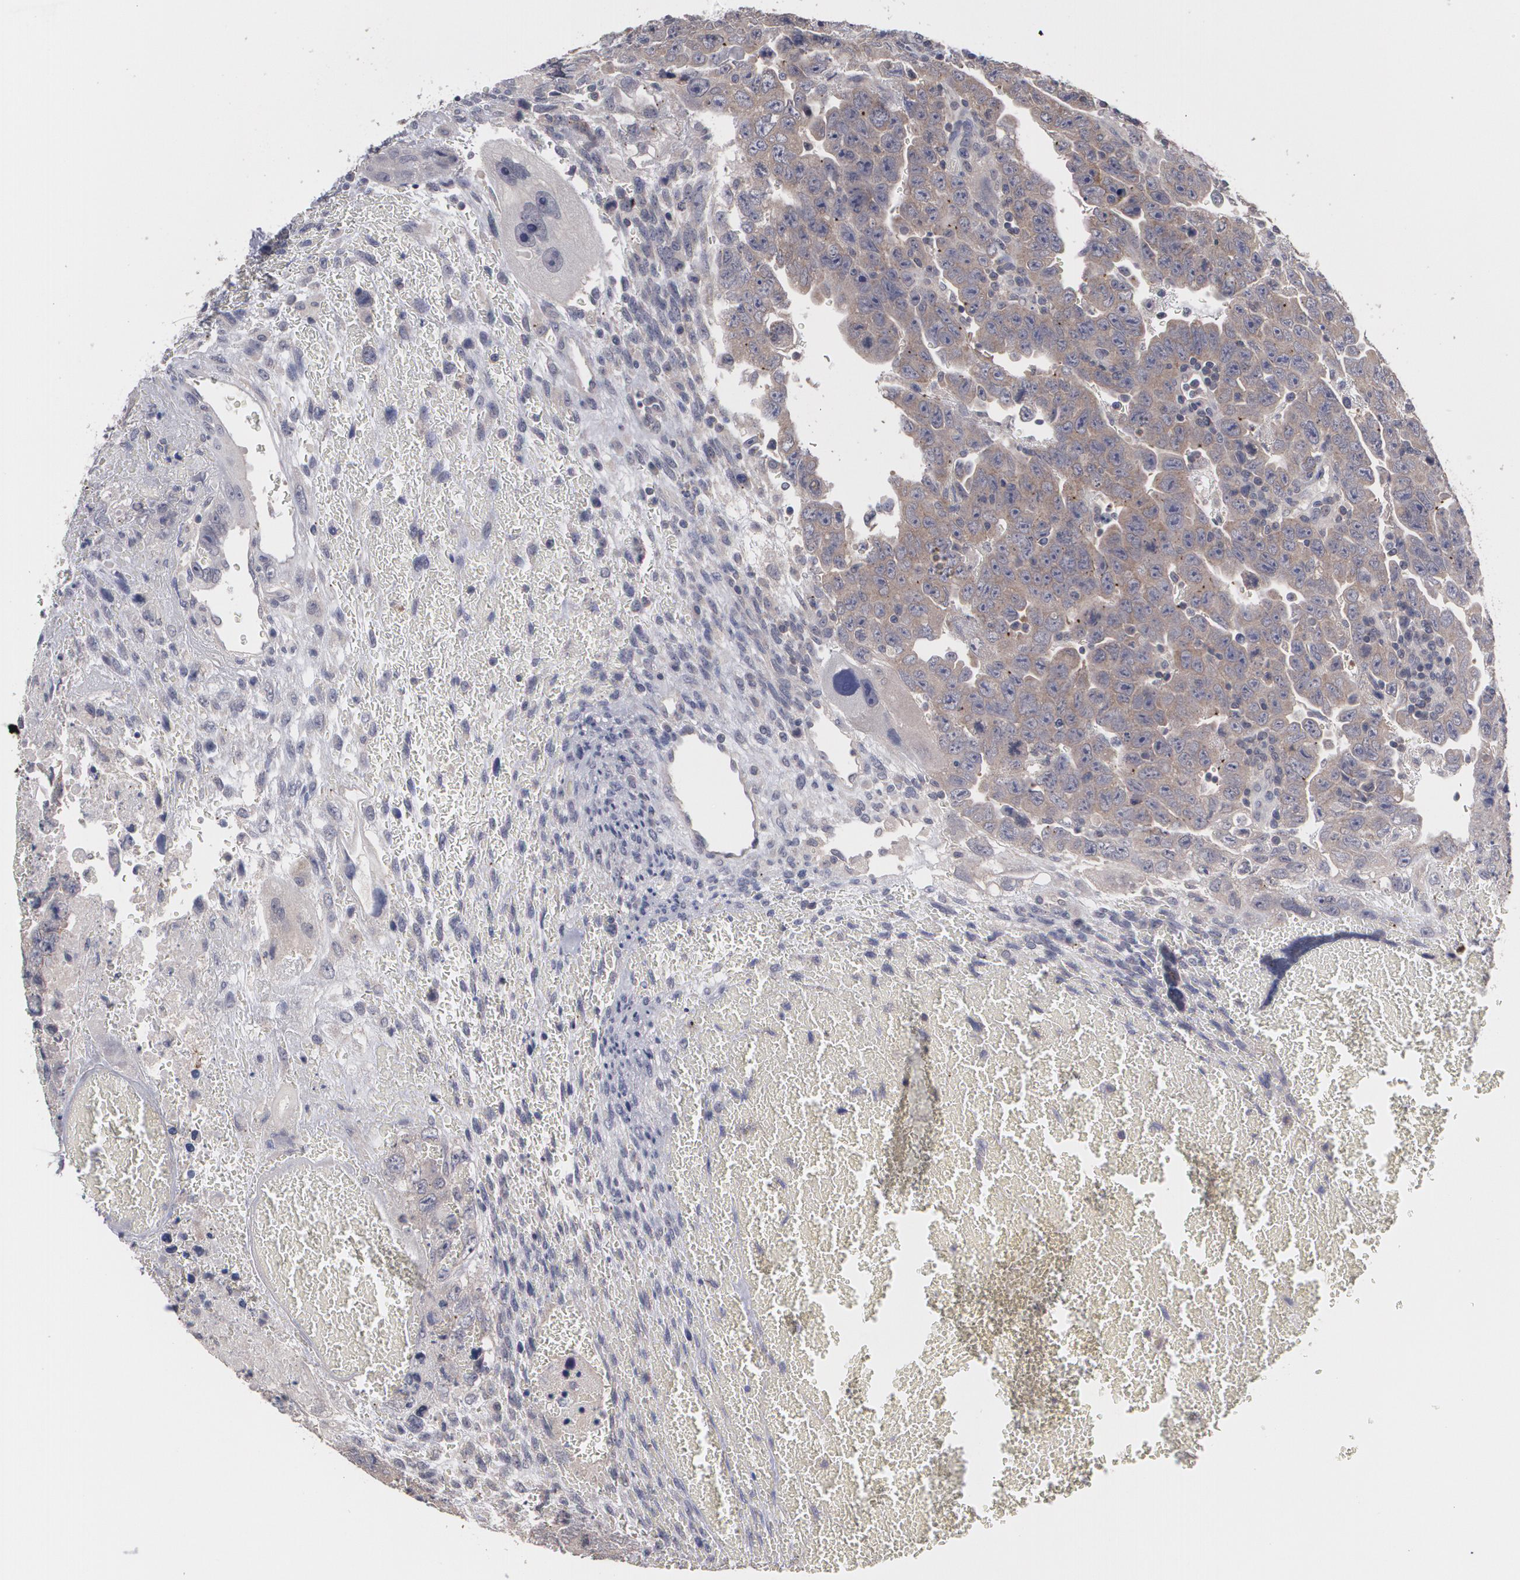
{"staining": {"intensity": "moderate", "quantity": ">75%", "location": "cytoplasmic/membranous"}, "tissue": "testis cancer", "cell_type": "Tumor cells", "image_type": "cancer", "snomed": [{"axis": "morphology", "description": "Carcinoma, Embryonal, NOS"}, {"axis": "topography", "description": "Testis"}], "caption": "A brown stain labels moderate cytoplasmic/membranous expression of a protein in testis cancer (embryonal carcinoma) tumor cells.", "gene": "ARF6", "patient": {"sex": "male", "age": 28}}